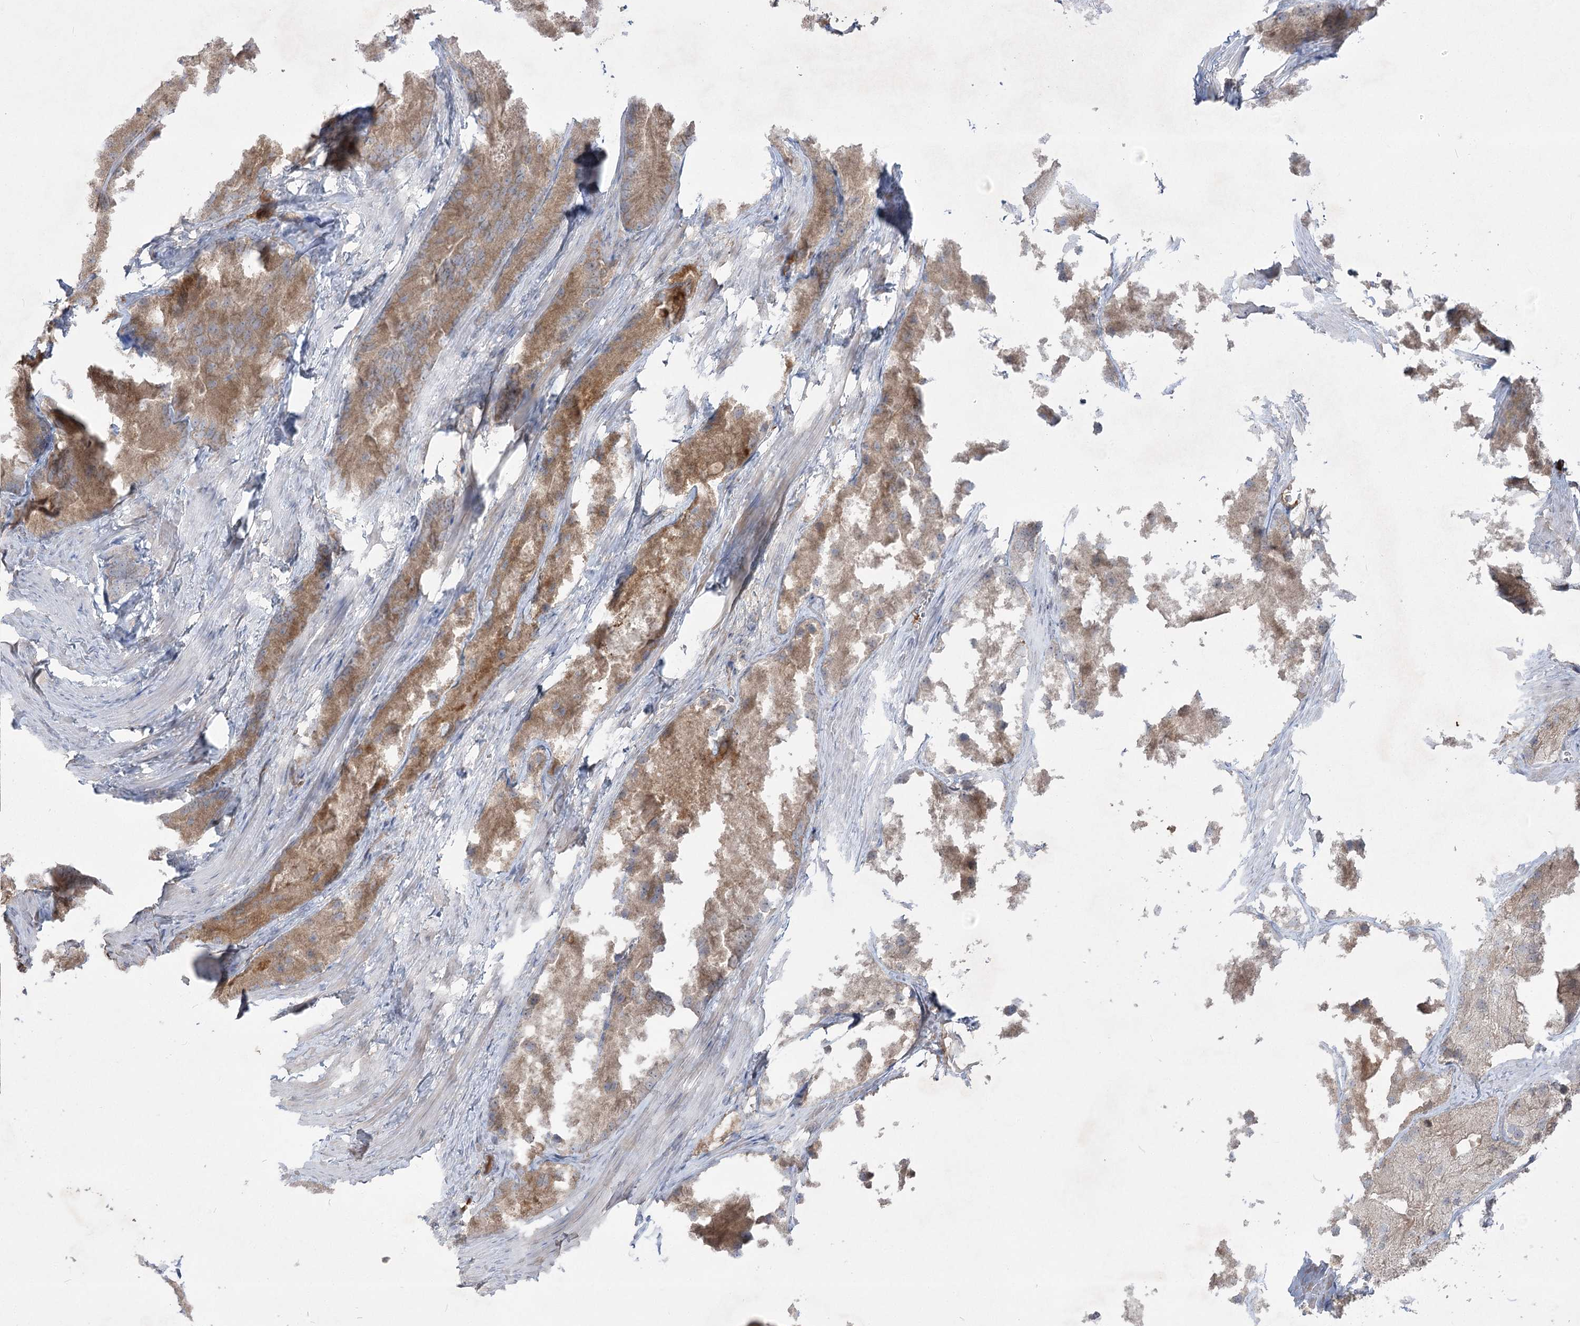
{"staining": {"intensity": "moderate", "quantity": ">75%", "location": "cytoplasmic/membranous"}, "tissue": "prostate cancer", "cell_type": "Tumor cells", "image_type": "cancer", "snomed": [{"axis": "morphology", "description": "Adenocarcinoma, Low grade"}, {"axis": "topography", "description": "Prostate"}], "caption": "Protein expression analysis of prostate cancer (low-grade adenocarcinoma) demonstrates moderate cytoplasmic/membranous staining in approximately >75% of tumor cells.", "gene": "PLEKHA5", "patient": {"sex": "male", "age": 69}}